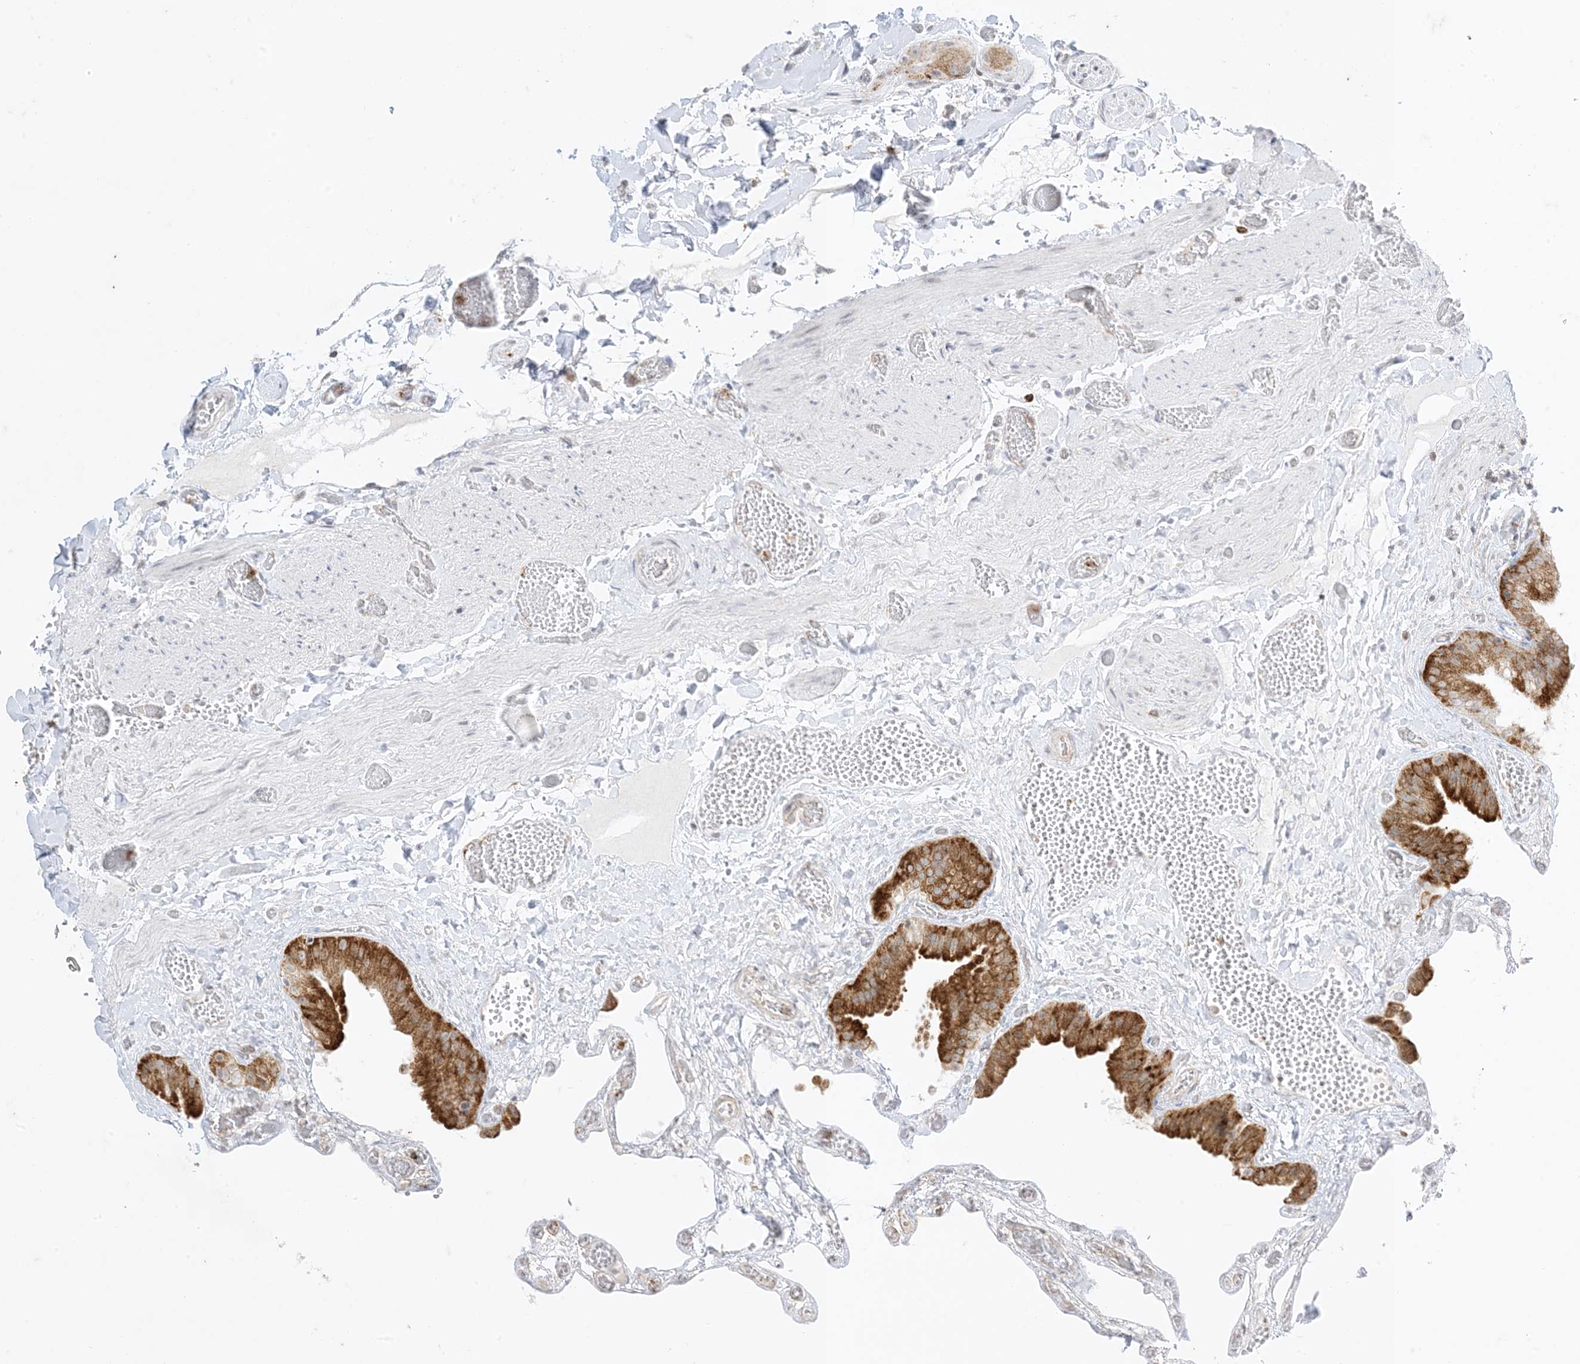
{"staining": {"intensity": "moderate", "quantity": ">75%", "location": "cytoplasmic/membranous"}, "tissue": "gallbladder", "cell_type": "Glandular cells", "image_type": "normal", "snomed": [{"axis": "morphology", "description": "Normal tissue, NOS"}, {"axis": "topography", "description": "Gallbladder"}], "caption": "Glandular cells reveal moderate cytoplasmic/membranous staining in approximately >75% of cells in normal gallbladder.", "gene": "RAC1", "patient": {"sex": "female", "age": 64}}